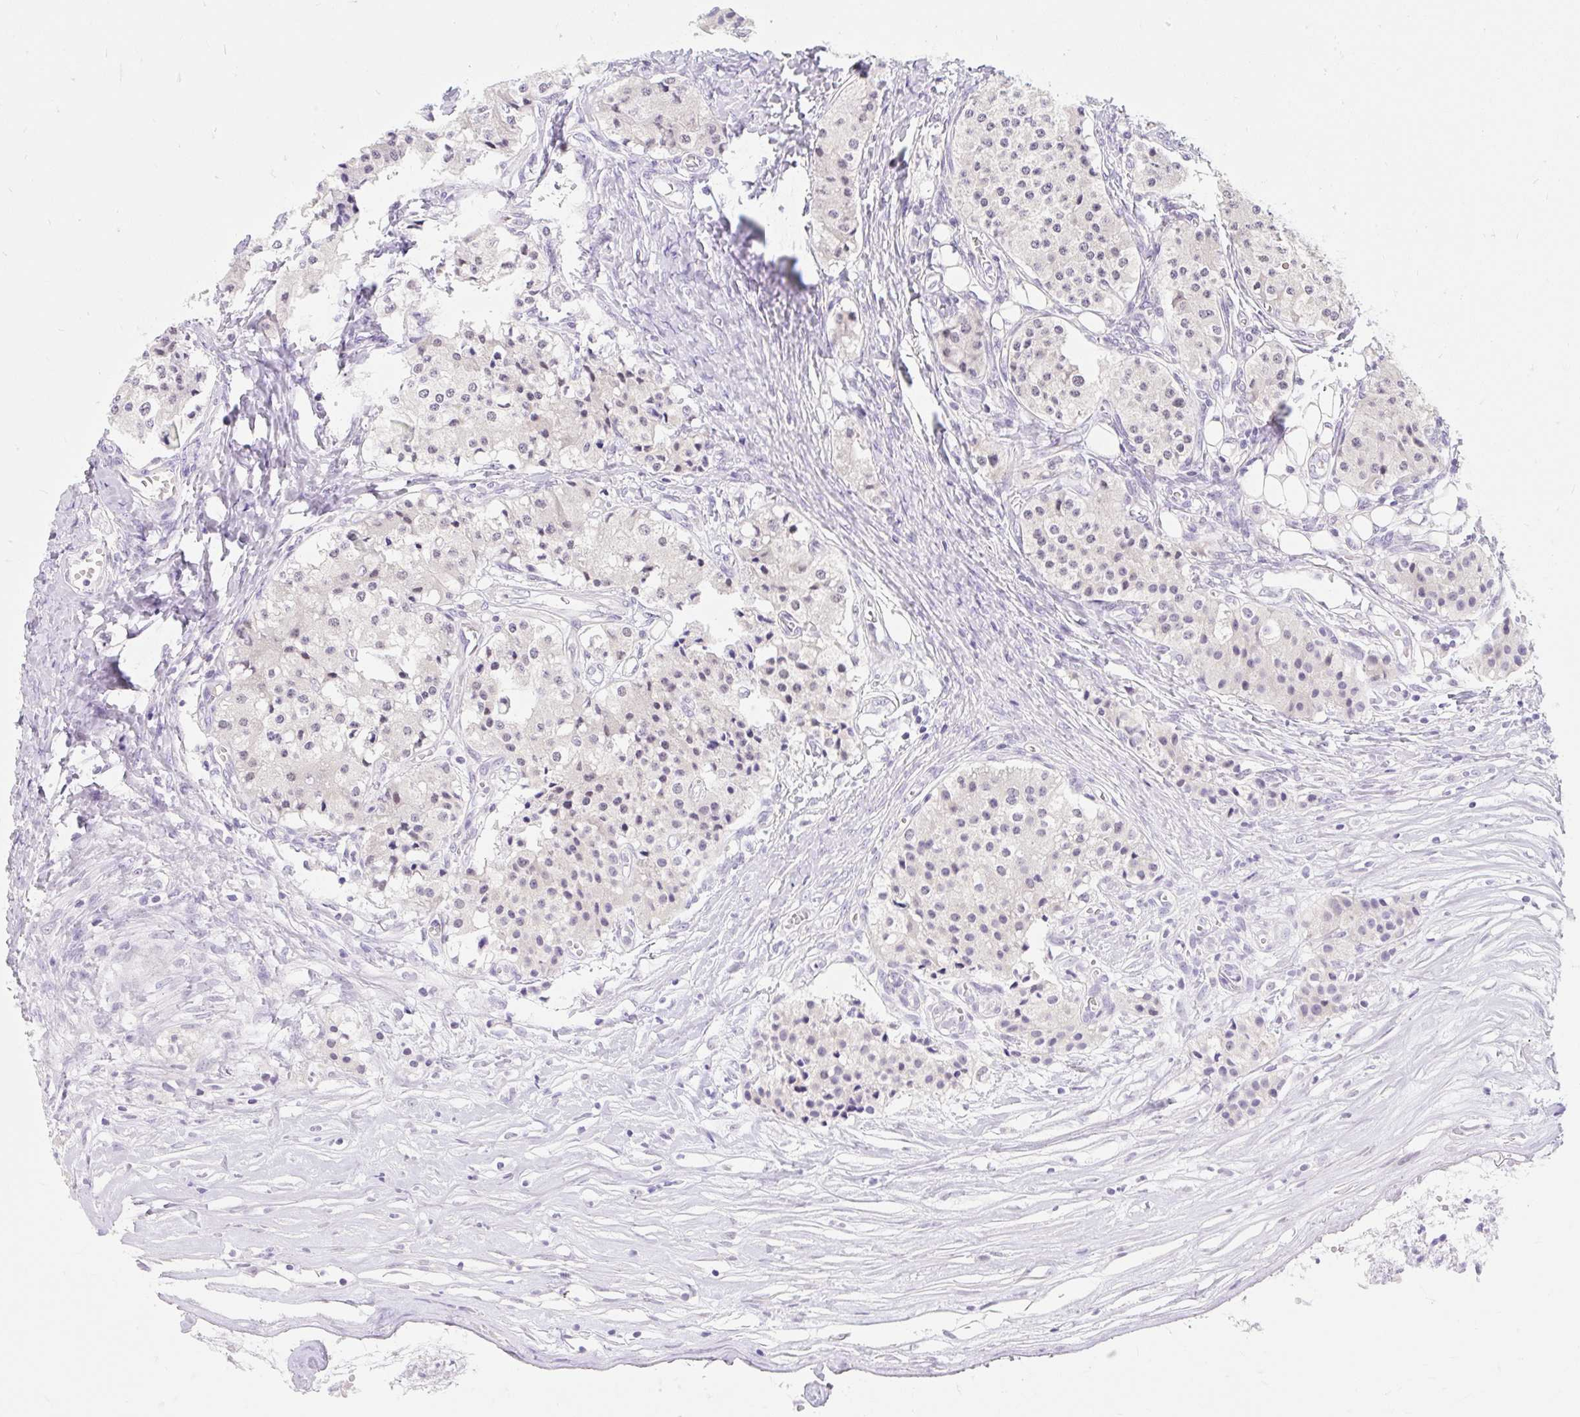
{"staining": {"intensity": "negative", "quantity": "none", "location": "none"}, "tissue": "carcinoid", "cell_type": "Tumor cells", "image_type": "cancer", "snomed": [{"axis": "morphology", "description": "Carcinoid, malignant, NOS"}, {"axis": "topography", "description": "Colon"}], "caption": "Immunohistochemical staining of carcinoid exhibits no significant expression in tumor cells.", "gene": "ITPK1", "patient": {"sex": "female", "age": 52}}